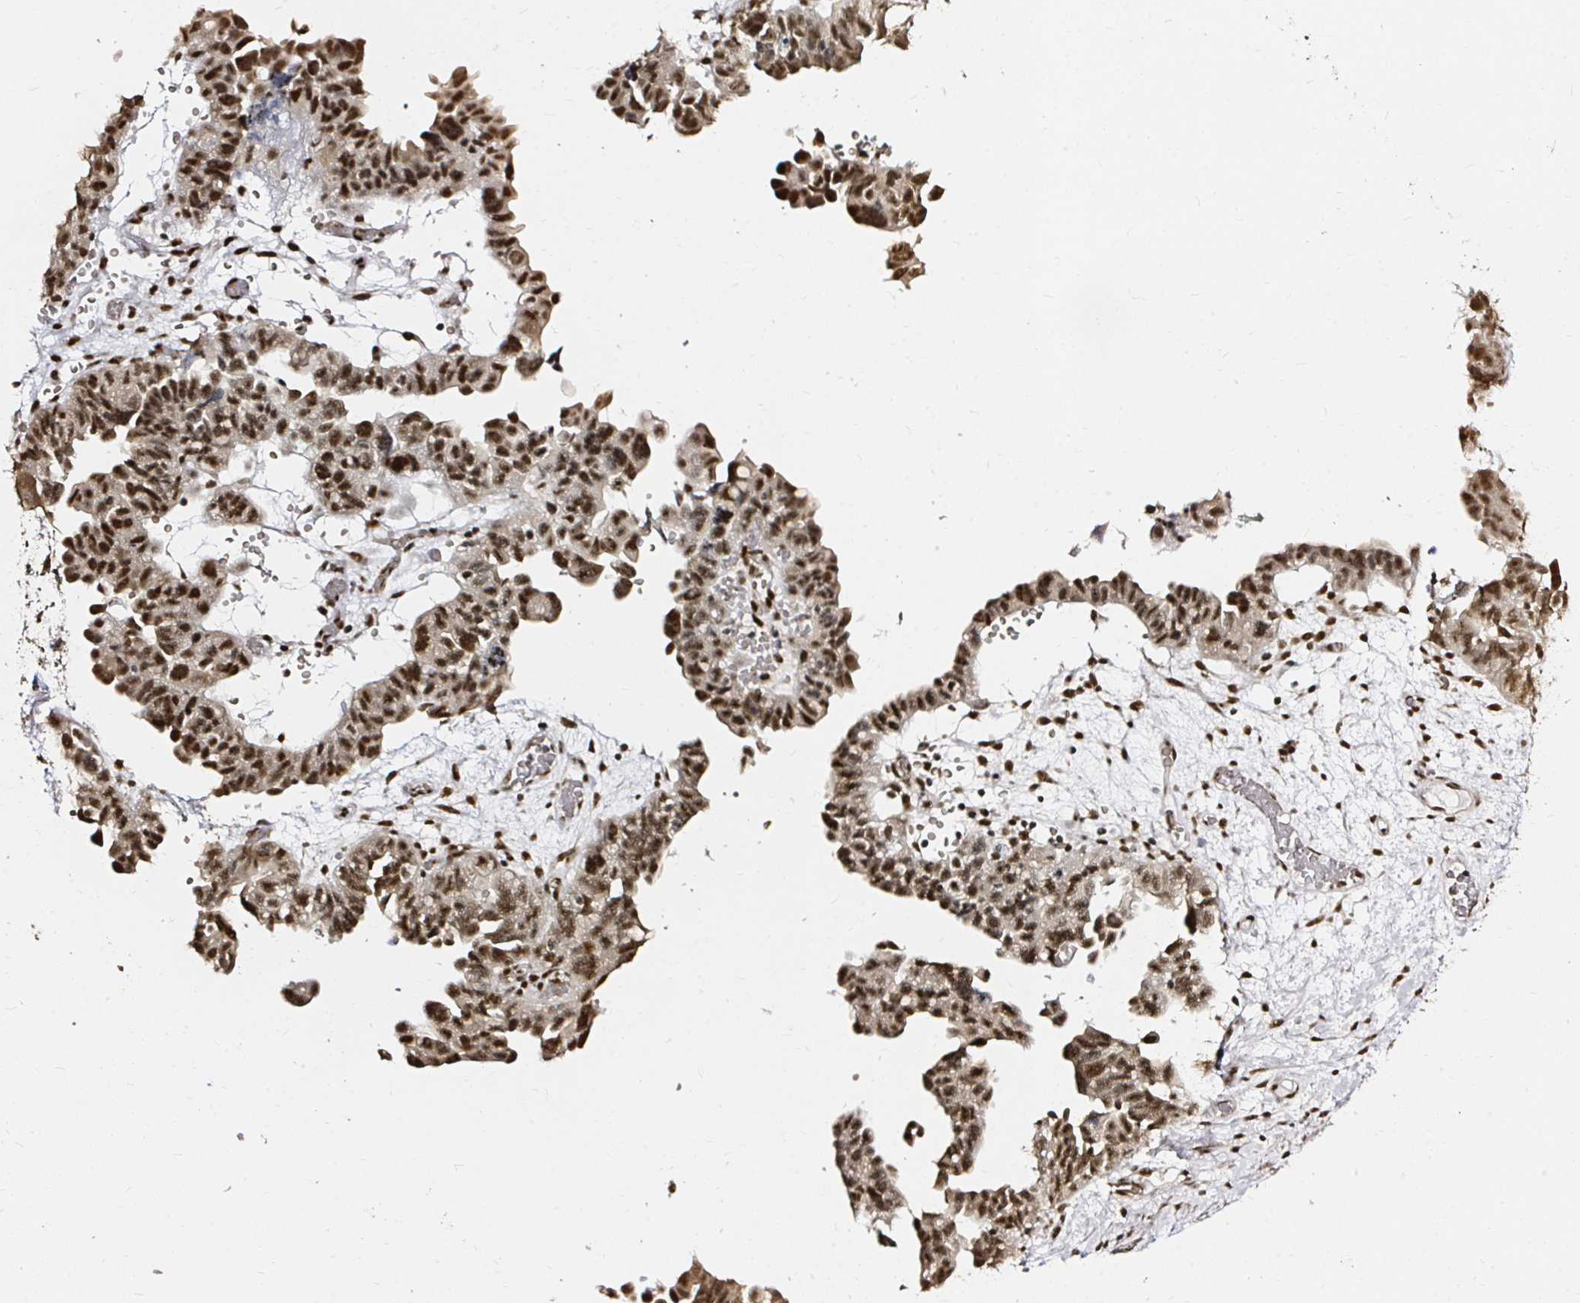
{"staining": {"intensity": "strong", "quantity": ">75%", "location": "nuclear"}, "tissue": "ovarian cancer", "cell_type": "Tumor cells", "image_type": "cancer", "snomed": [{"axis": "morphology", "description": "Cystadenocarcinoma, serous, NOS"}, {"axis": "topography", "description": "Ovary"}], "caption": "Ovarian serous cystadenocarcinoma was stained to show a protein in brown. There is high levels of strong nuclear positivity in approximately >75% of tumor cells.", "gene": "SNRPC", "patient": {"sex": "female", "age": 64}}